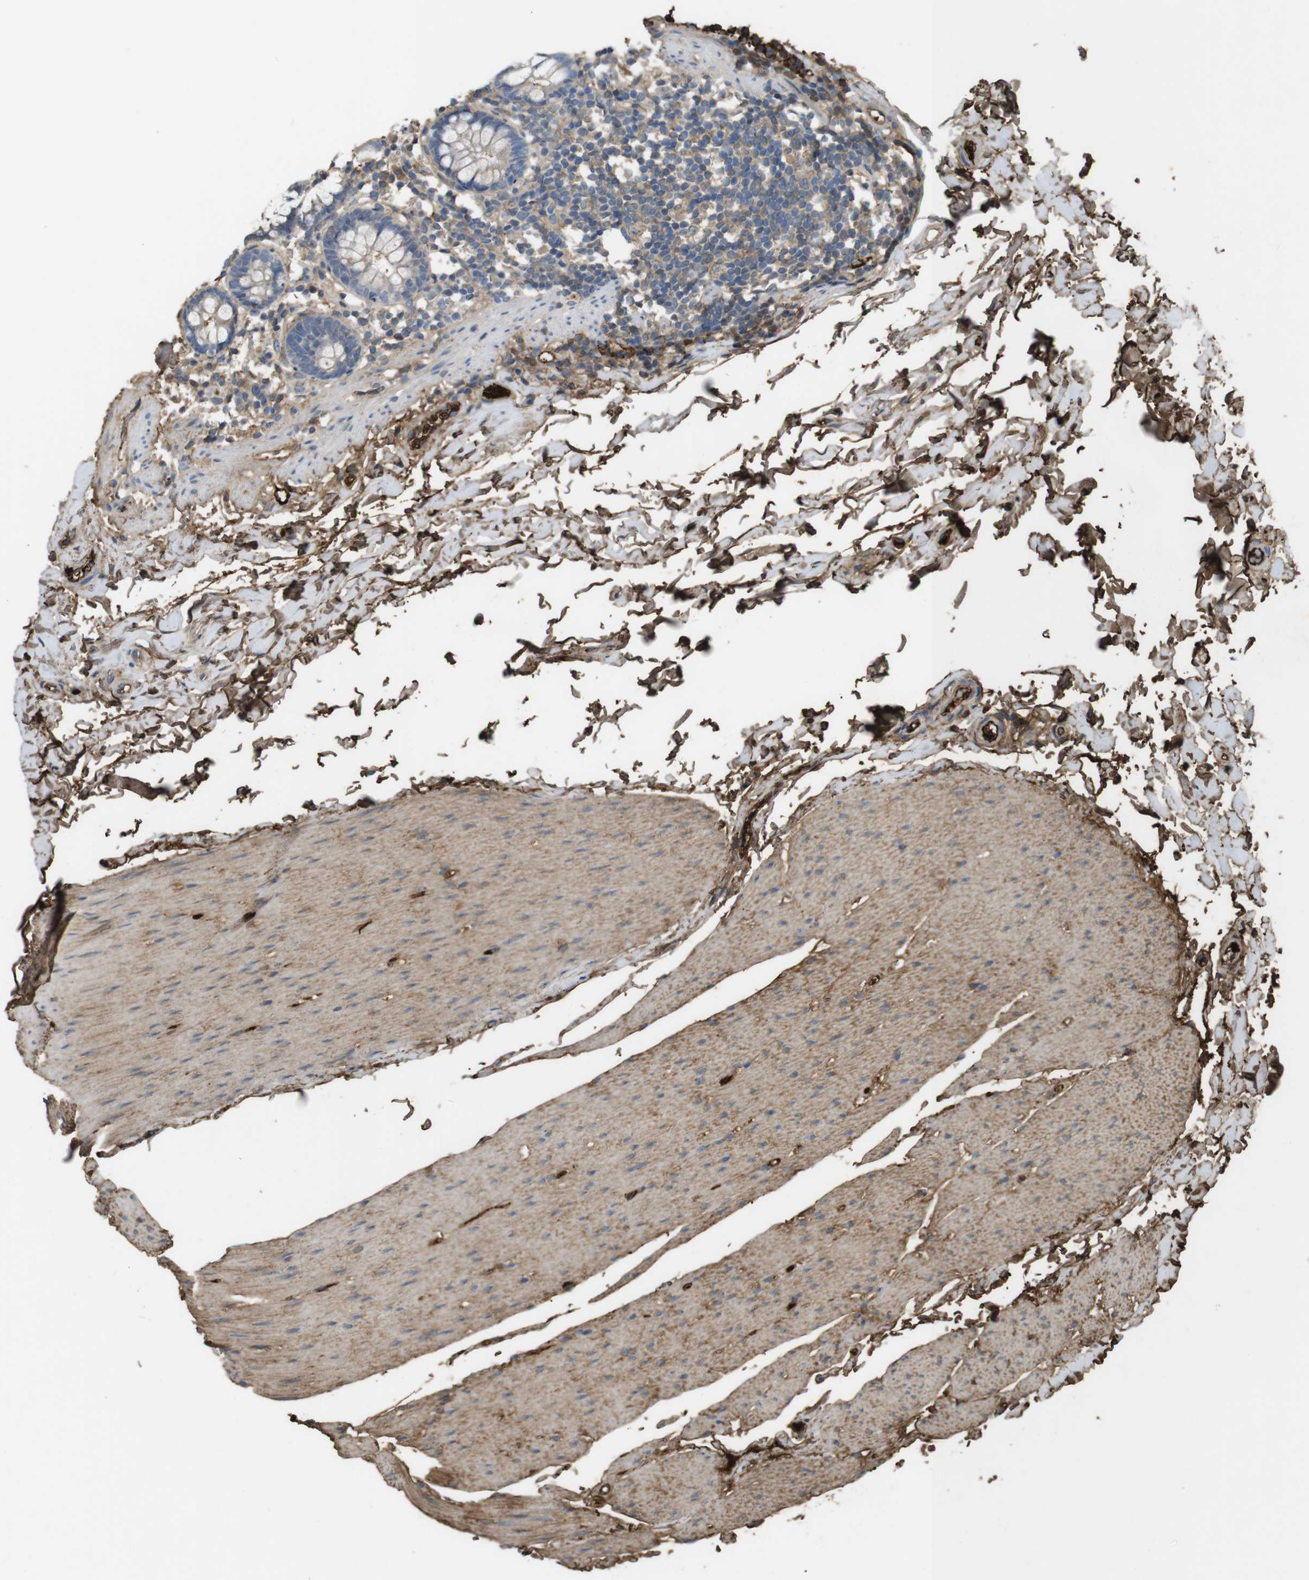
{"staining": {"intensity": "moderate", "quantity": ">75%", "location": "cytoplasmic/membranous"}, "tissue": "colon", "cell_type": "Endothelial cells", "image_type": "normal", "snomed": [{"axis": "morphology", "description": "Normal tissue, NOS"}, {"axis": "topography", "description": "Colon"}], "caption": "Endothelial cells reveal moderate cytoplasmic/membranous expression in about >75% of cells in unremarkable colon. The protein is stained brown, and the nuclei are stained in blue (DAB (3,3'-diaminobenzidine) IHC with brightfield microscopy, high magnification).", "gene": "LTBP4", "patient": {"sex": "female", "age": 80}}